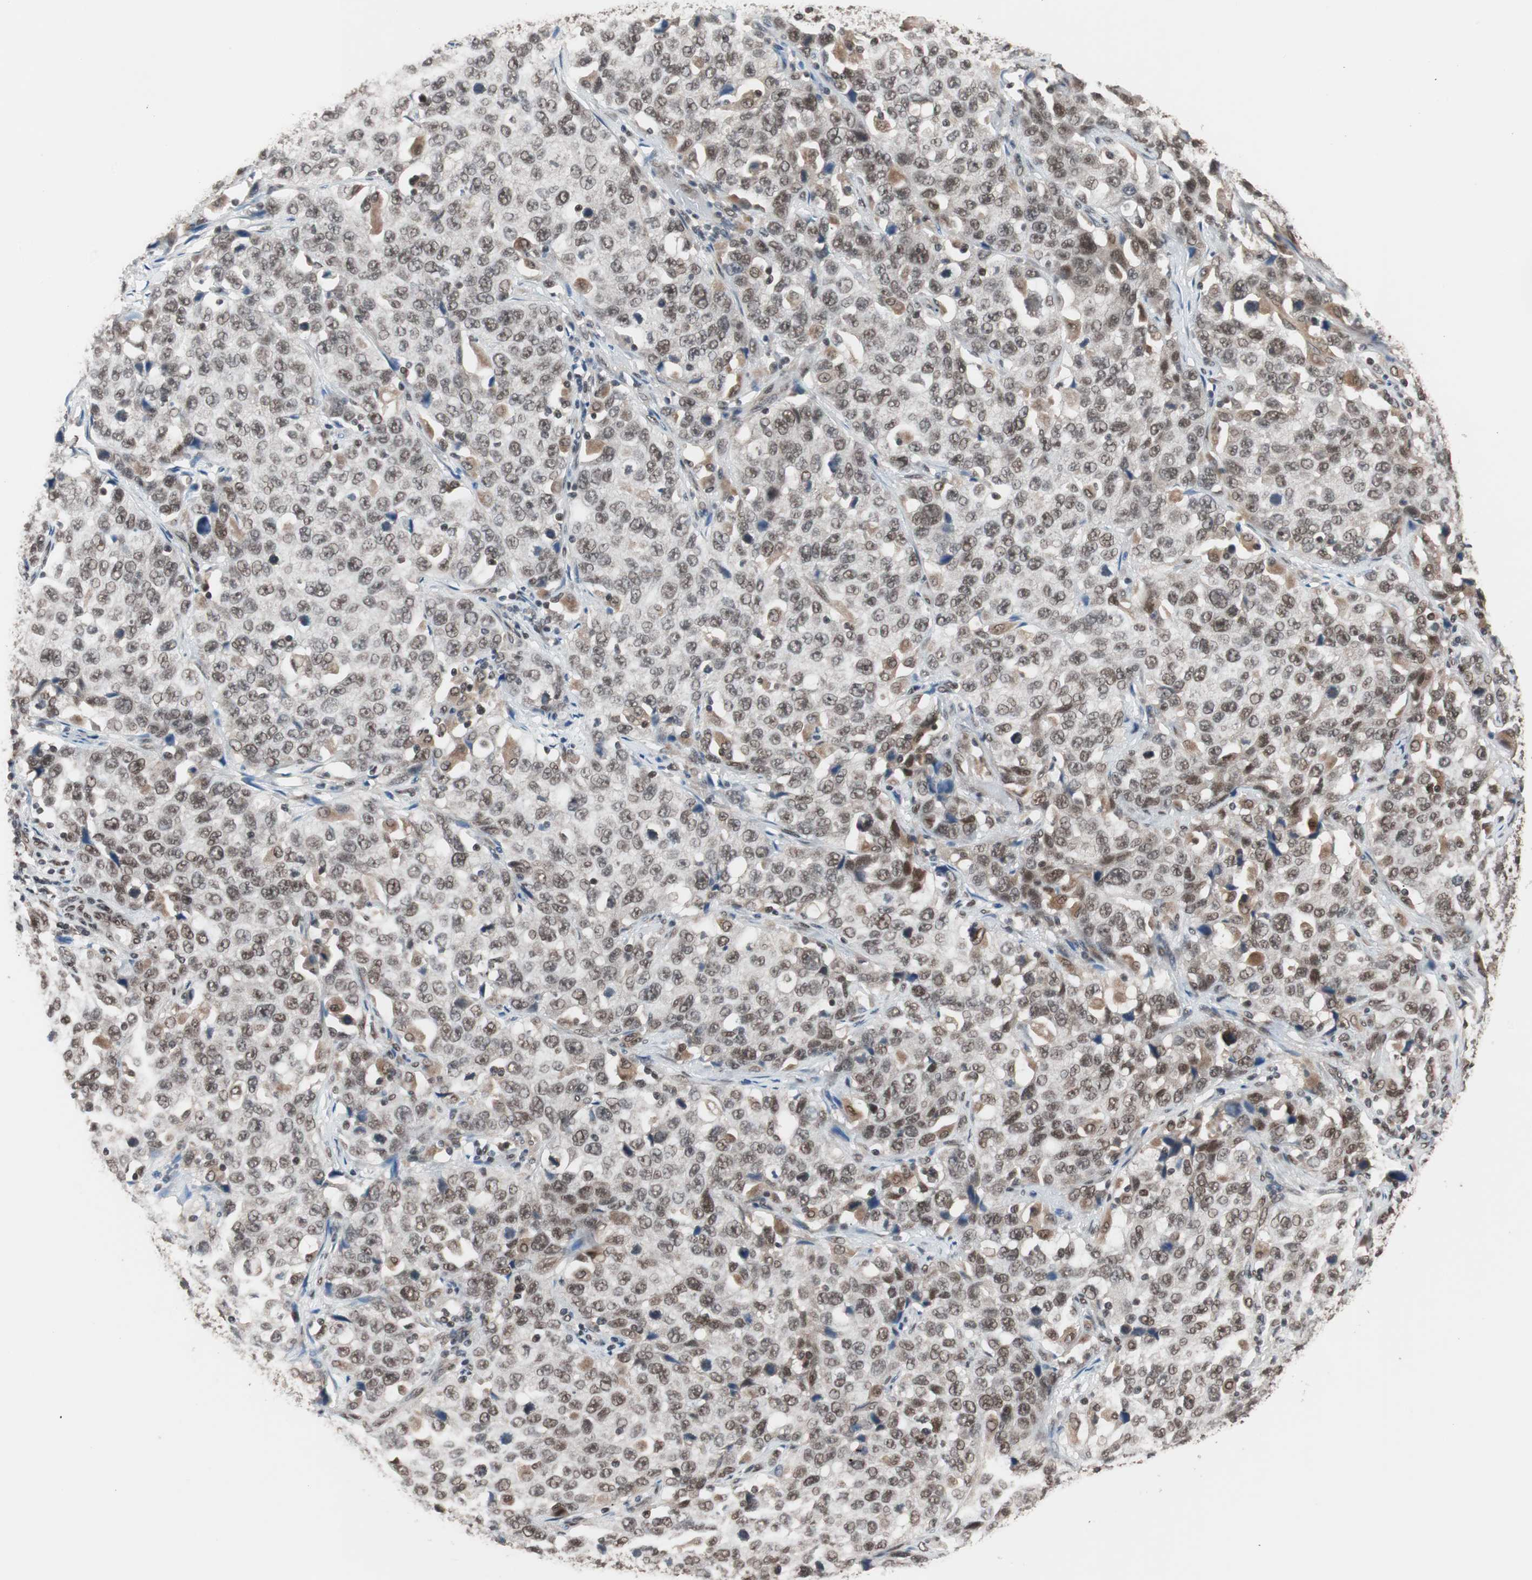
{"staining": {"intensity": "moderate", "quantity": ">75%", "location": "nuclear"}, "tissue": "stomach cancer", "cell_type": "Tumor cells", "image_type": "cancer", "snomed": [{"axis": "morphology", "description": "Normal tissue, NOS"}, {"axis": "morphology", "description": "Adenocarcinoma, NOS"}, {"axis": "topography", "description": "Stomach"}], "caption": "Immunohistochemistry (IHC) (DAB) staining of human stomach adenocarcinoma demonstrates moderate nuclear protein staining in about >75% of tumor cells.", "gene": "CHAMP1", "patient": {"sex": "male", "age": 48}}